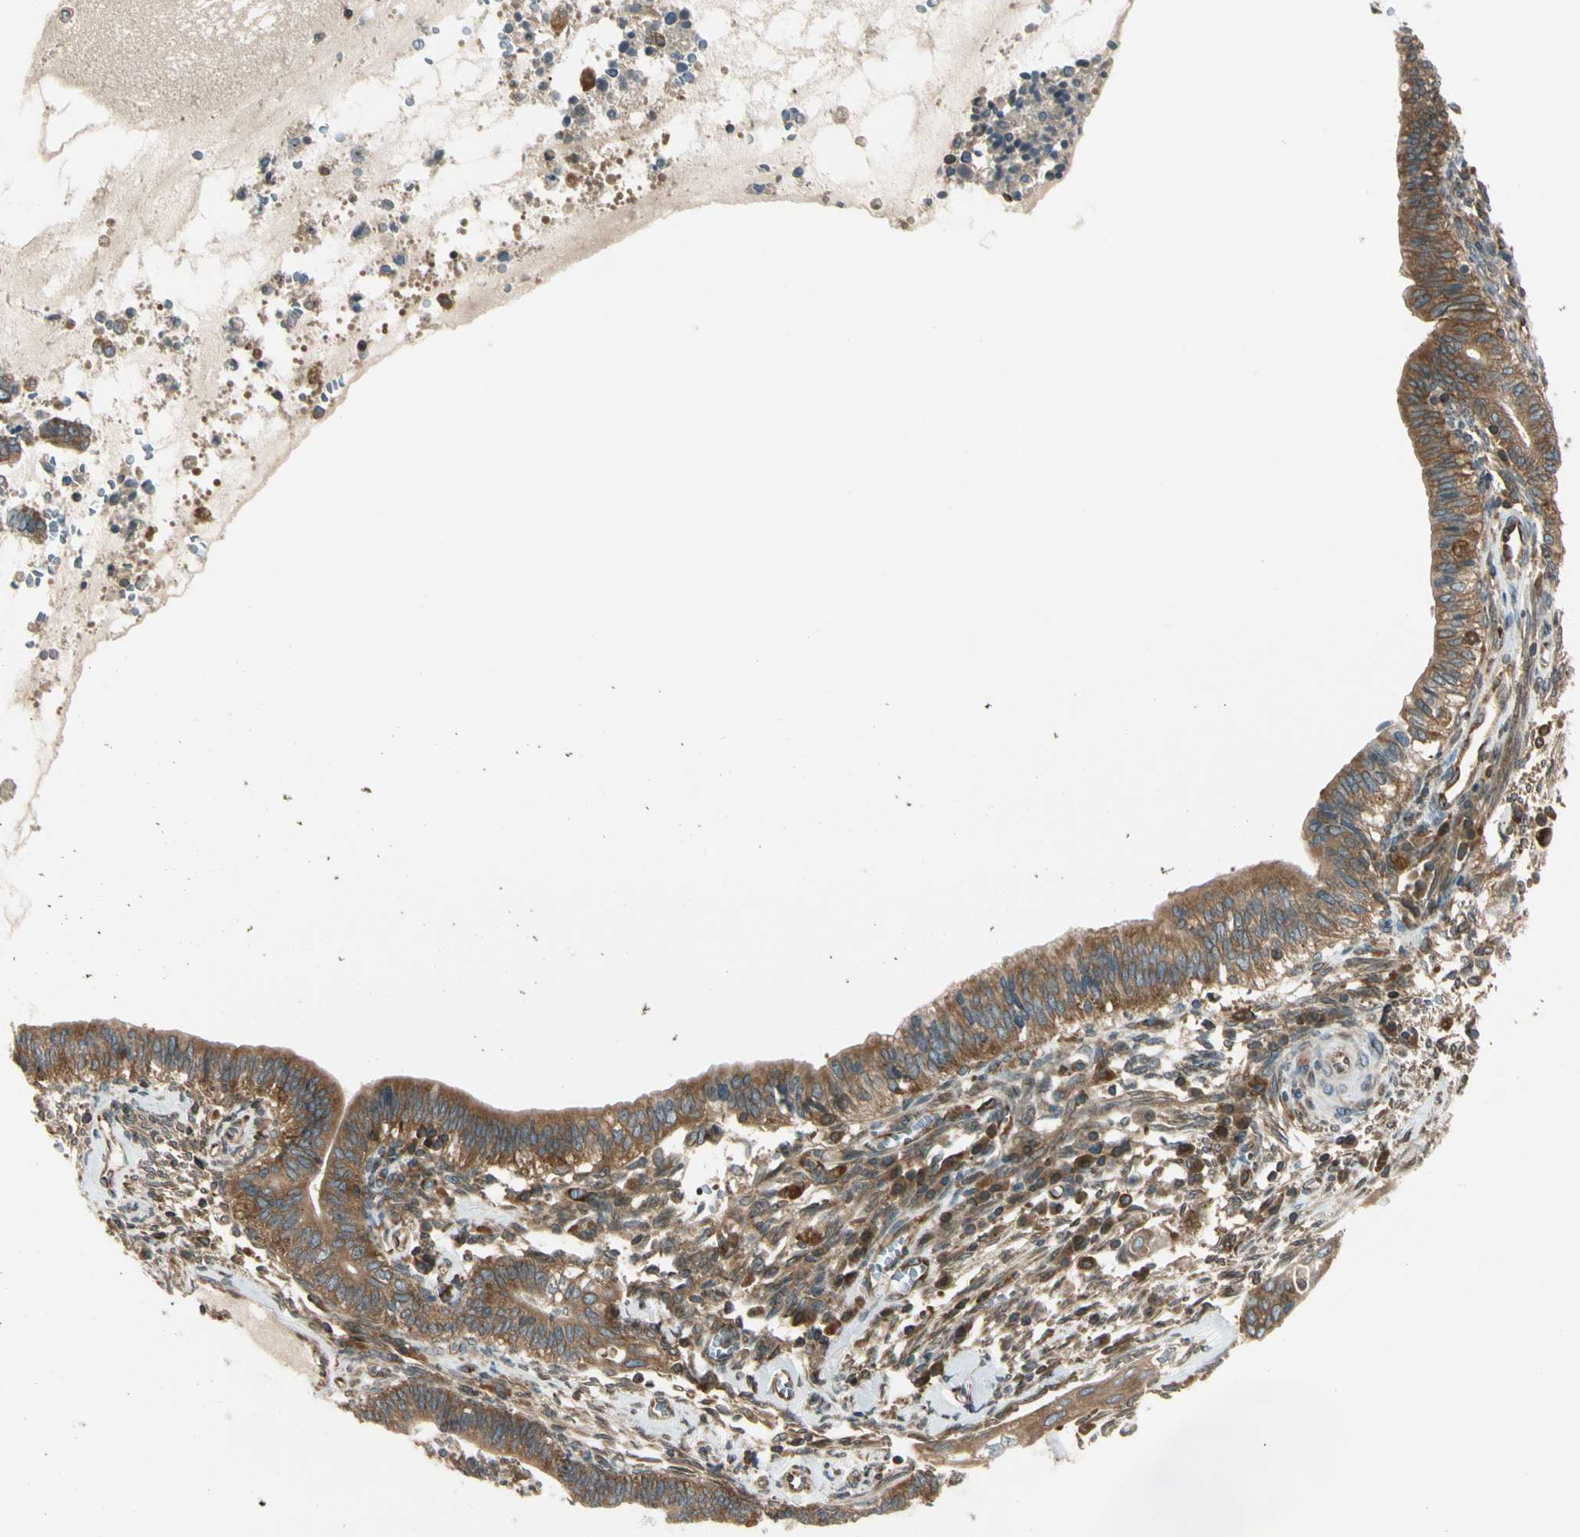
{"staining": {"intensity": "strong", "quantity": ">75%", "location": "cytoplasmic/membranous"}, "tissue": "cervical cancer", "cell_type": "Tumor cells", "image_type": "cancer", "snomed": [{"axis": "morphology", "description": "Adenocarcinoma, NOS"}, {"axis": "topography", "description": "Cervix"}], "caption": "Immunohistochemistry (IHC) image of neoplastic tissue: human cervical cancer (adenocarcinoma) stained using immunohistochemistry demonstrates high levels of strong protein expression localized specifically in the cytoplasmic/membranous of tumor cells, appearing as a cytoplasmic/membranous brown color.", "gene": "TRIO", "patient": {"sex": "female", "age": 44}}